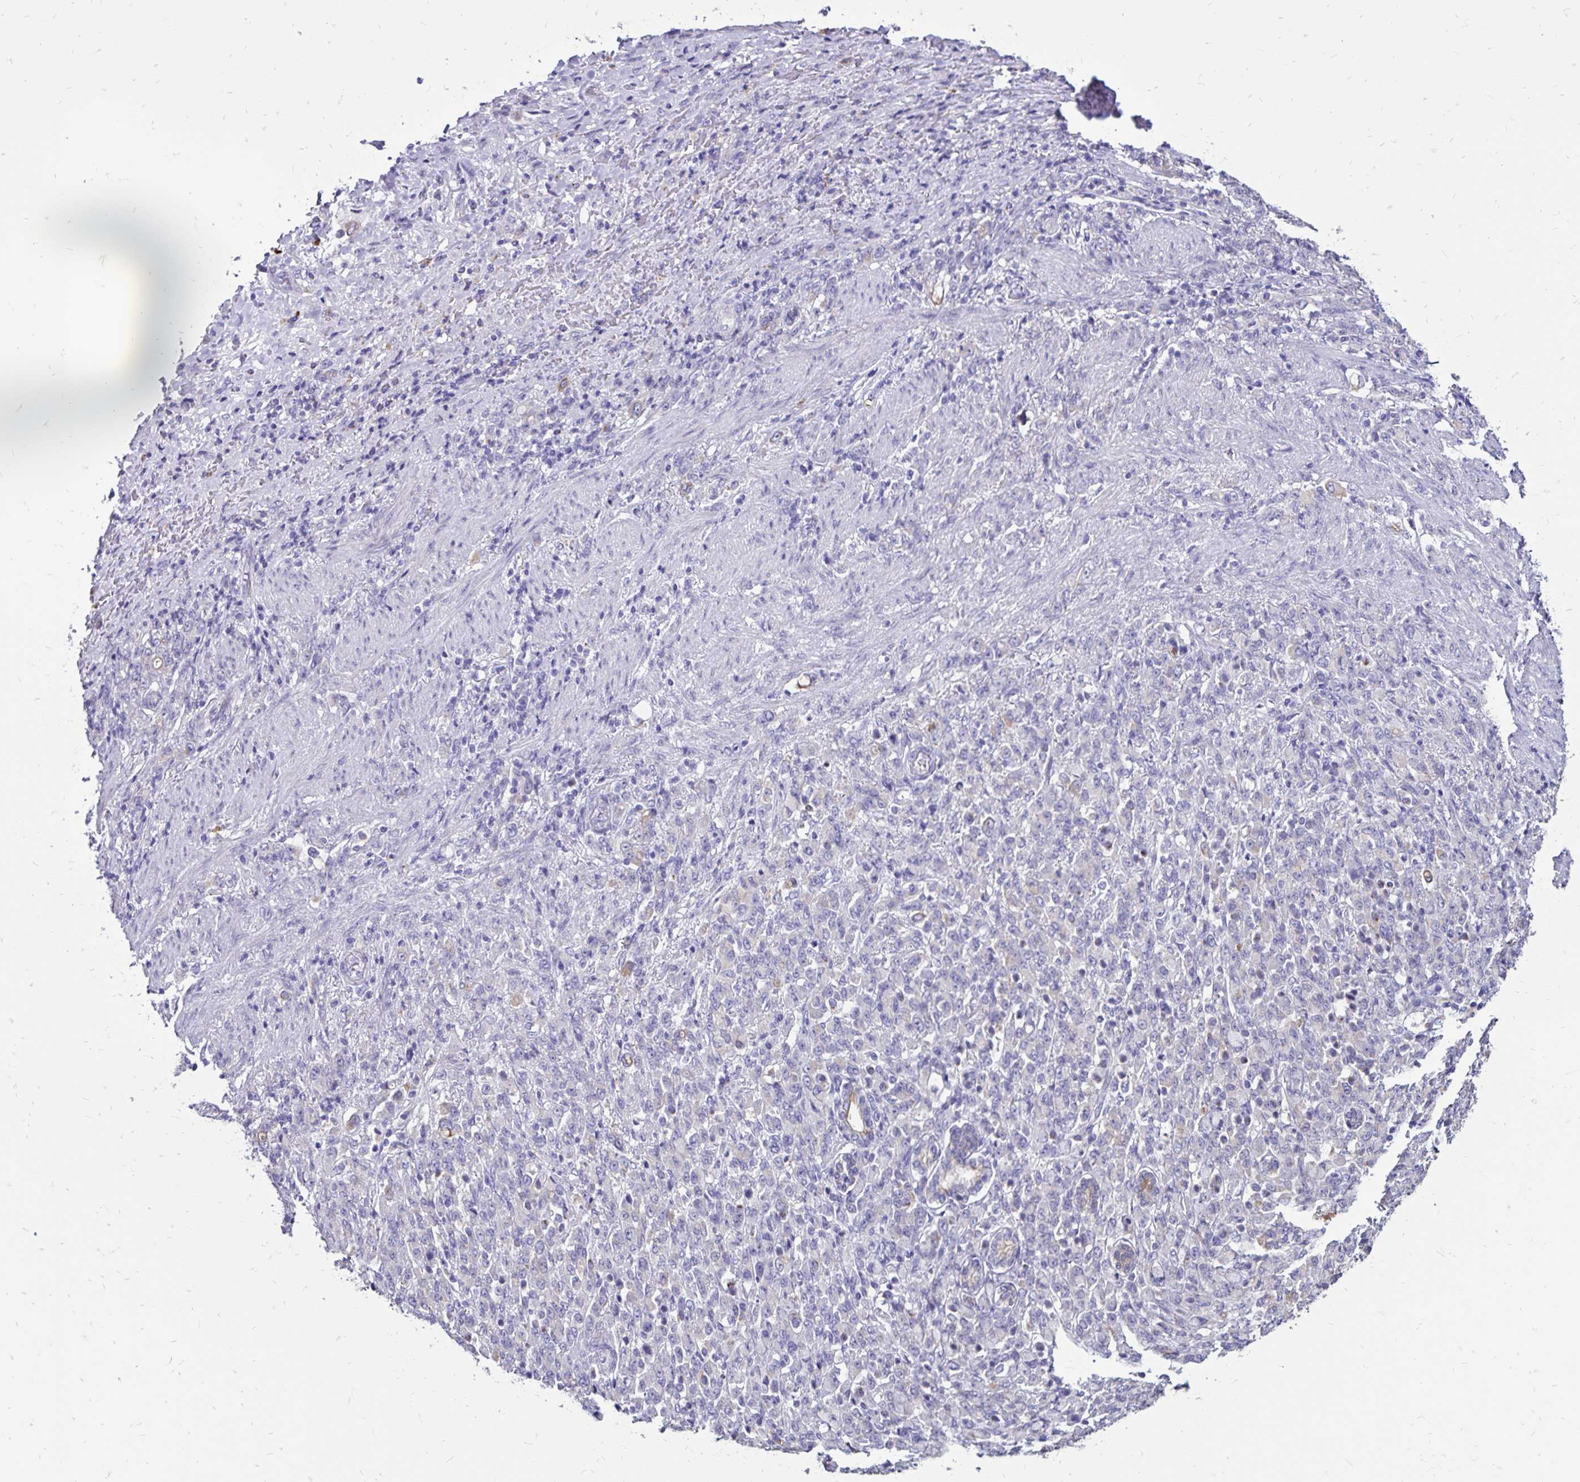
{"staining": {"intensity": "negative", "quantity": "none", "location": "none"}, "tissue": "stomach cancer", "cell_type": "Tumor cells", "image_type": "cancer", "snomed": [{"axis": "morphology", "description": "Adenocarcinoma, NOS"}, {"axis": "topography", "description": "Stomach"}], "caption": "Stomach adenocarcinoma was stained to show a protein in brown. There is no significant expression in tumor cells.", "gene": "EVPL", "patient": {"sex": "female", "age": 79}}